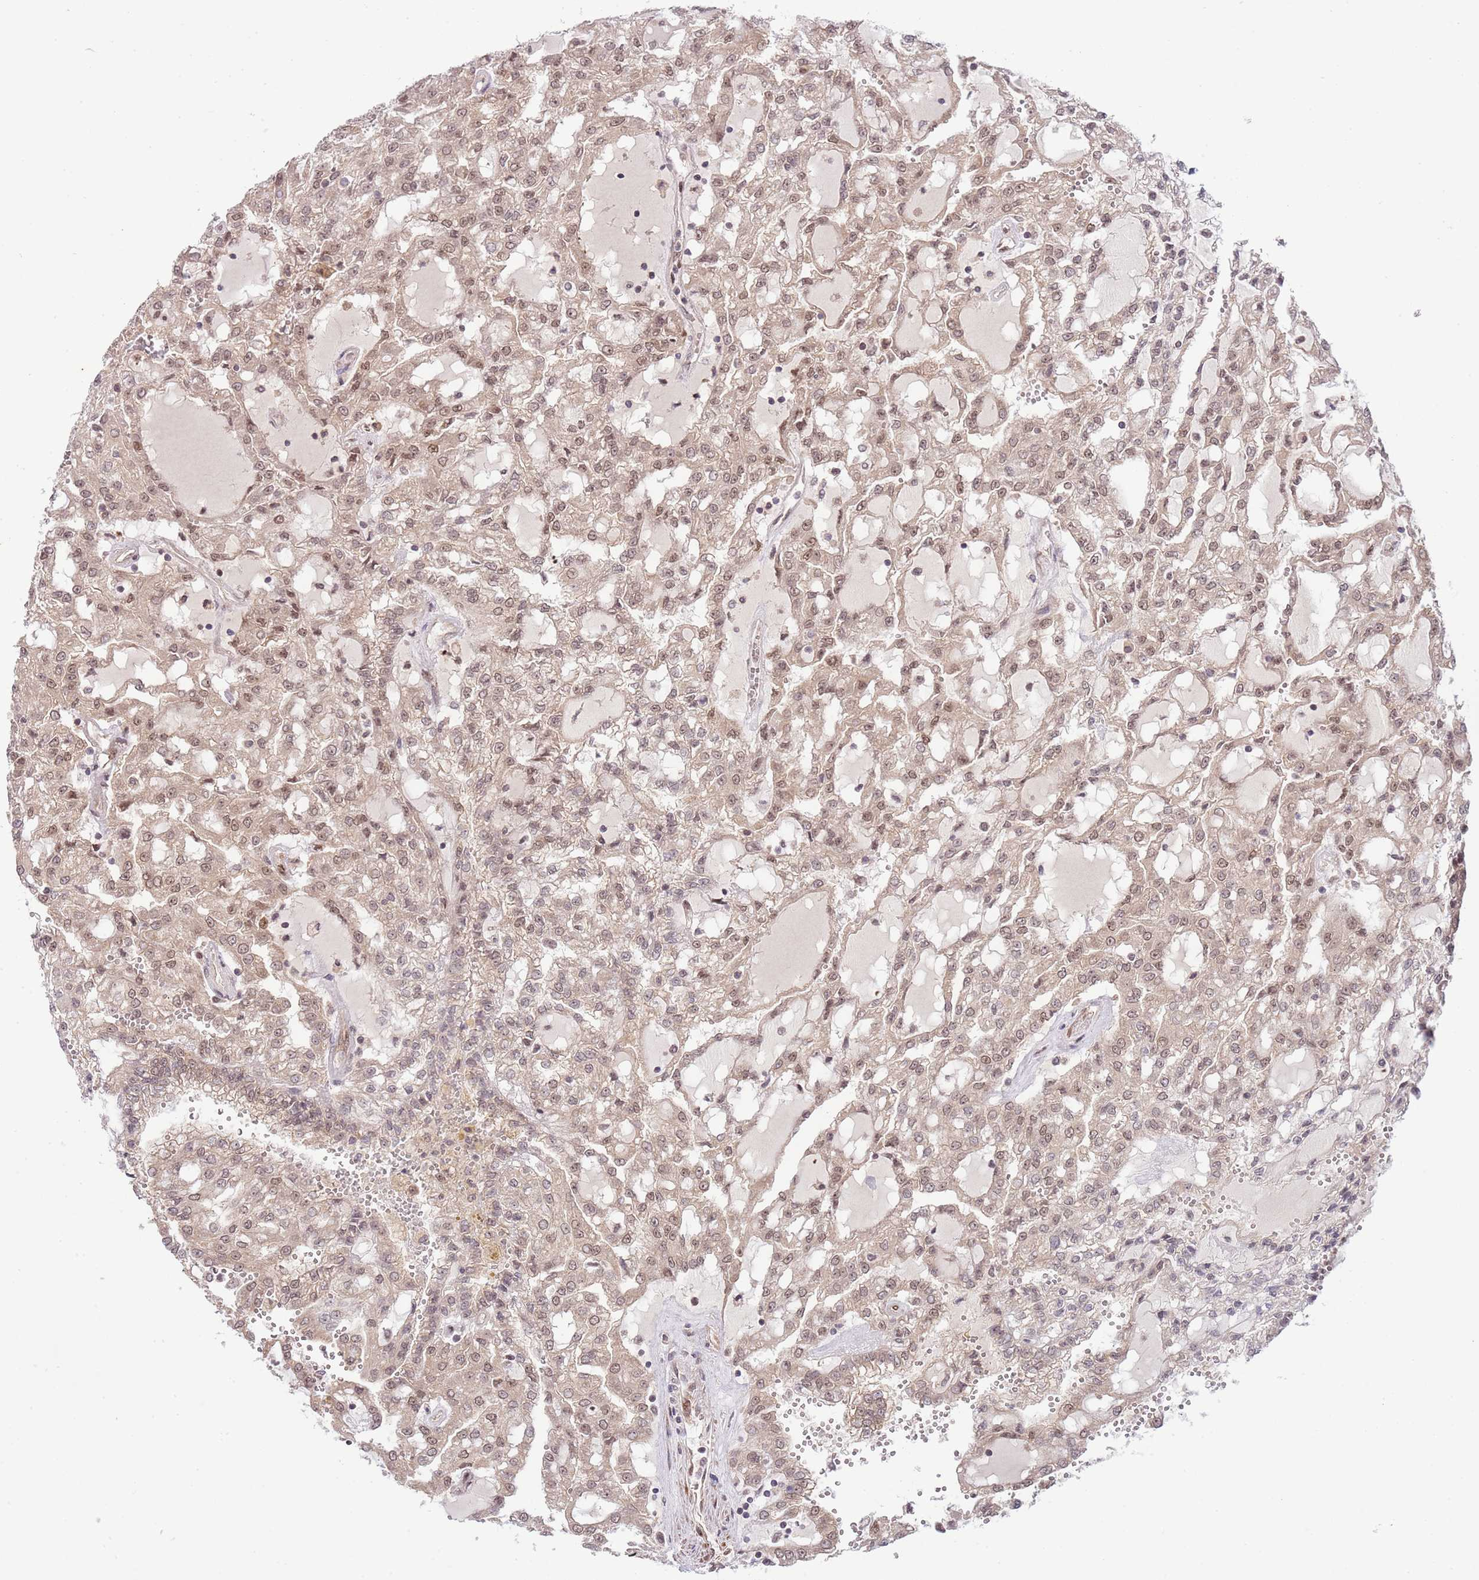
{"staining": {"intensity": "weak", "quantity": ">75%", "location": "cytoplasmic/membranous,nuclear"}, "tissue": "renal cancer", "cell_type": "Tumor cells", "image_type": "cancer", "snomed": [{"axis": "morphology", "description": "Adenocarcinoma, NOS"}, {"axis": "topography", "description": "Kidney"}], "caption": "IHC of renal cancer (adenocarcinoma) exhibits low levels of weak cytoplasmic/membranous and nuclear staining in approximately >75% of tumor cells.", "gene": "CHD1", "patient": {"sex": "male", "age": 63}}